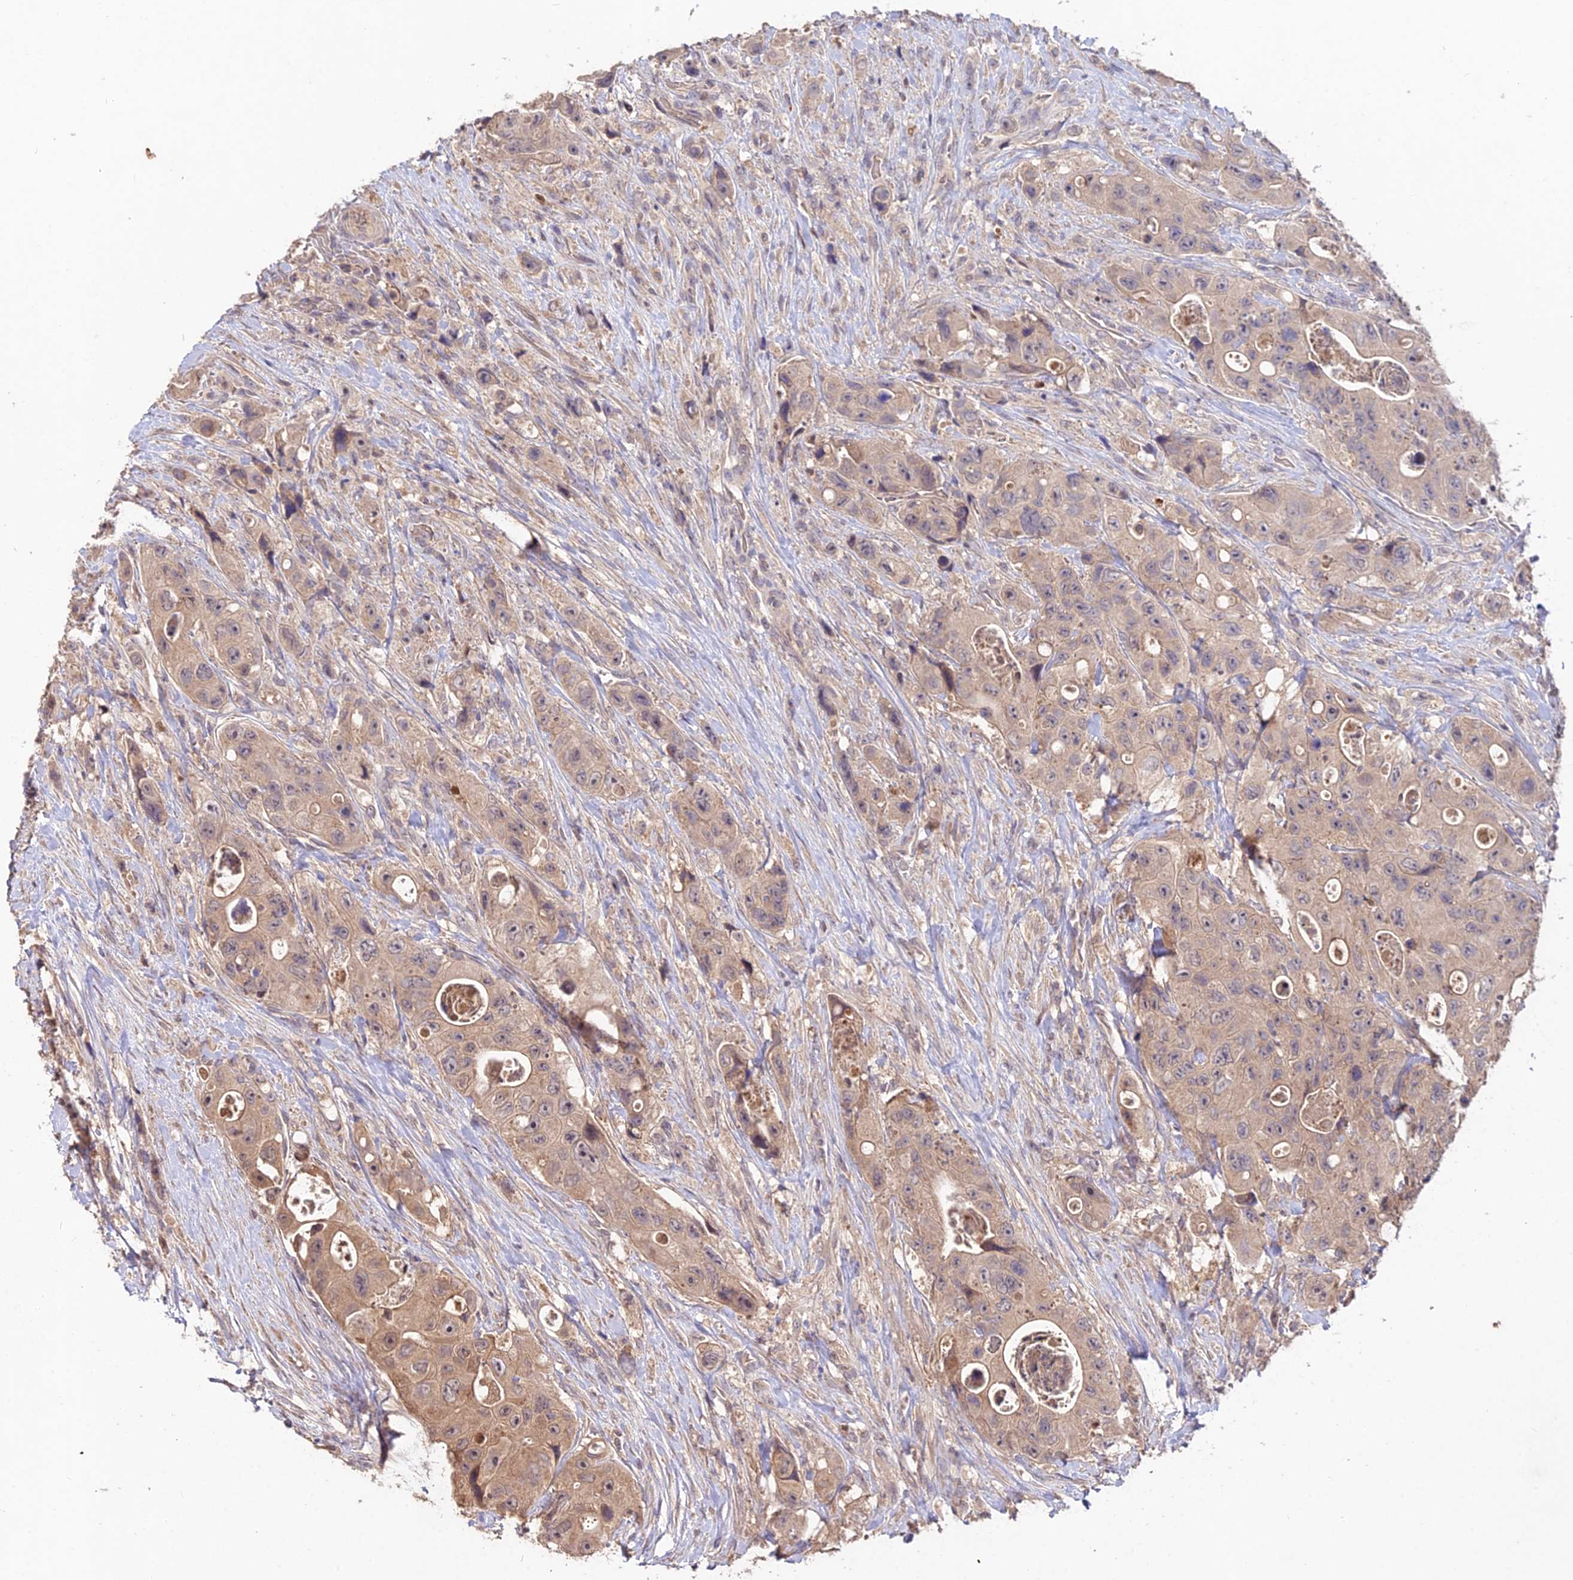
{"staining": {"intensity": "weak", "quantity": ">75%", "location": "cytoplasmic/membranous"}, "tissue": "colorectal cancer", "cell_type": "Tumor cells", "image_type": "cancer", "snomed": [{"axis": "morphology", "description": "Adenocarcinoma, NOS"}, {"axis": "topography", "description": "Colon"}], "caption": "Colorectal adenocarcinoma stained for a protein exhibits weak cytoplasmic/membranous positivity in tumor cells.", "gene": "KCTD16", "patient": {"sex": "female", "age": 46}}